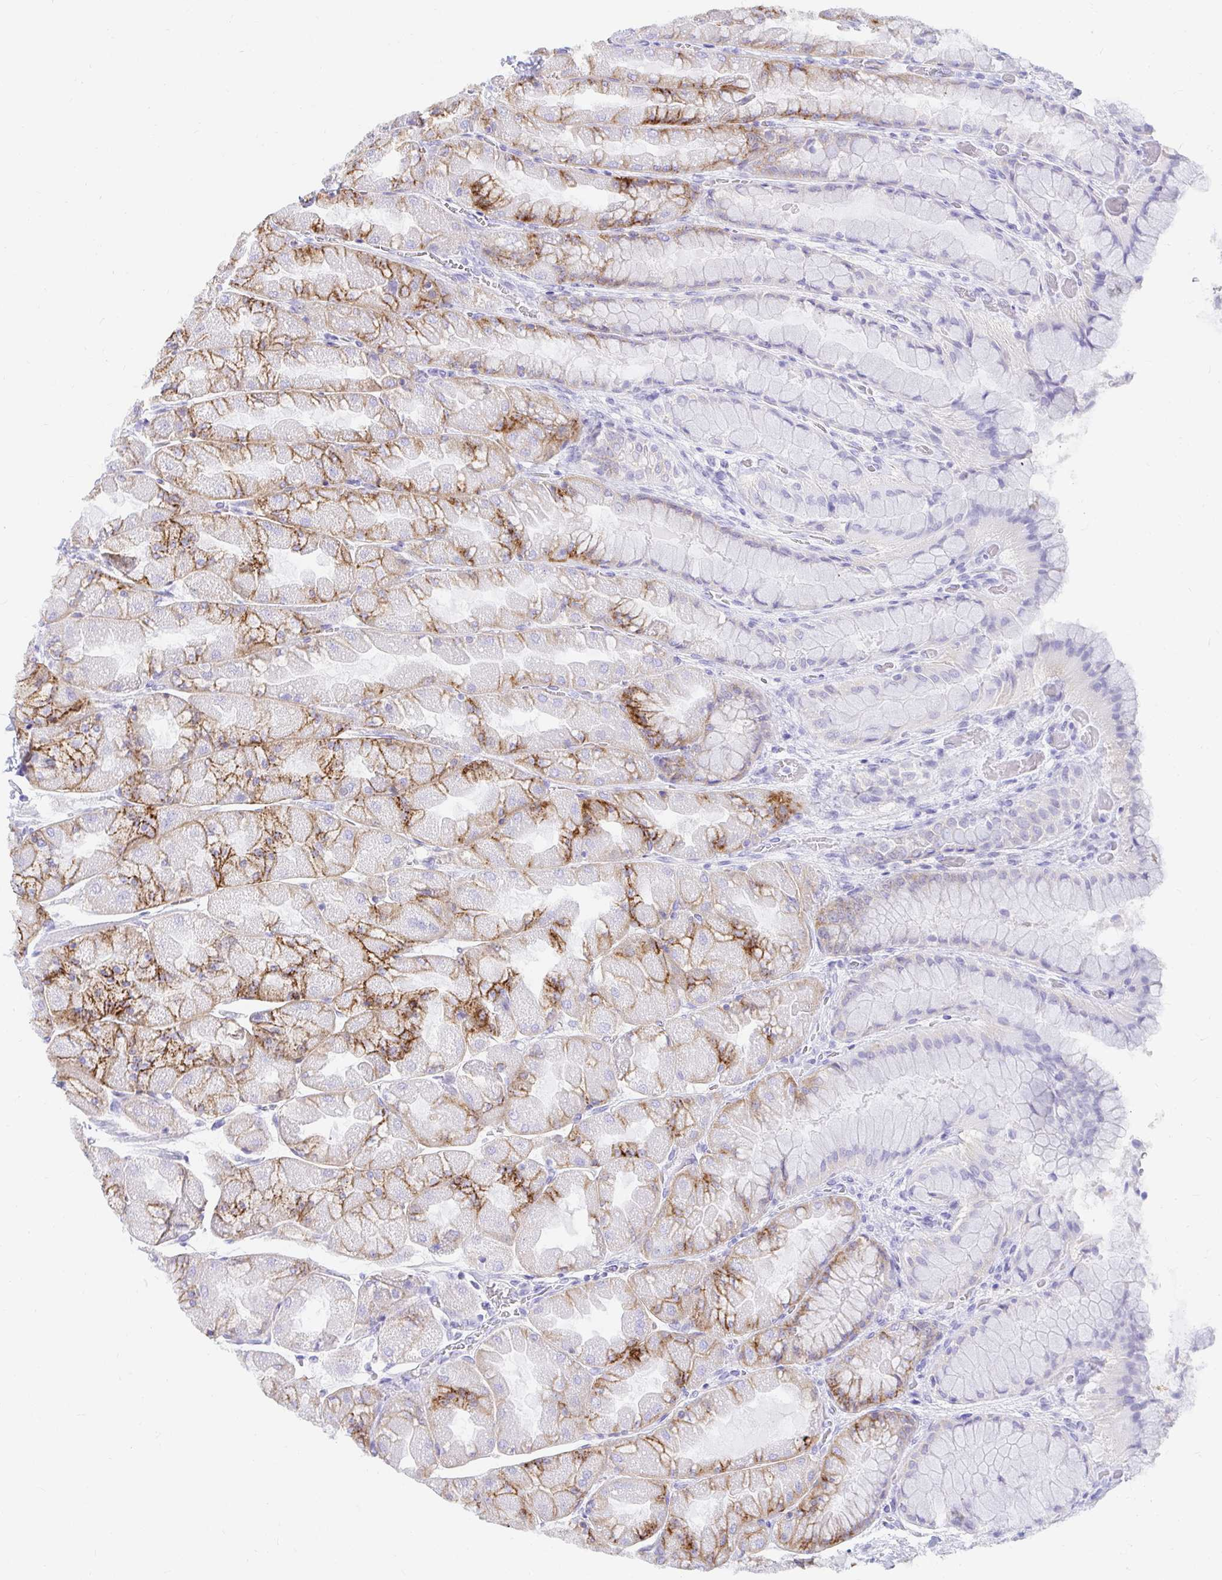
{"staining": {"intensity": "moderate", "quantity": "<25%", "location": "cytoplasmic/membranous"}, "tissue": "stomach", "cell_type": "Glandular cells", "image_type": "normal", "snomed": [{"axis": "morphology", "description": "Normal tissue, NOS"}, {"axis": "topography", "description": "Stomach"}], "caption": "Protein expression analysis of unremarkable human stomach reveals moderate cytoplasmic/membranous expression in about <25% of glandular cells.", "gene": "OR6T1", "patient": {"sex": "female", "age": 61}}